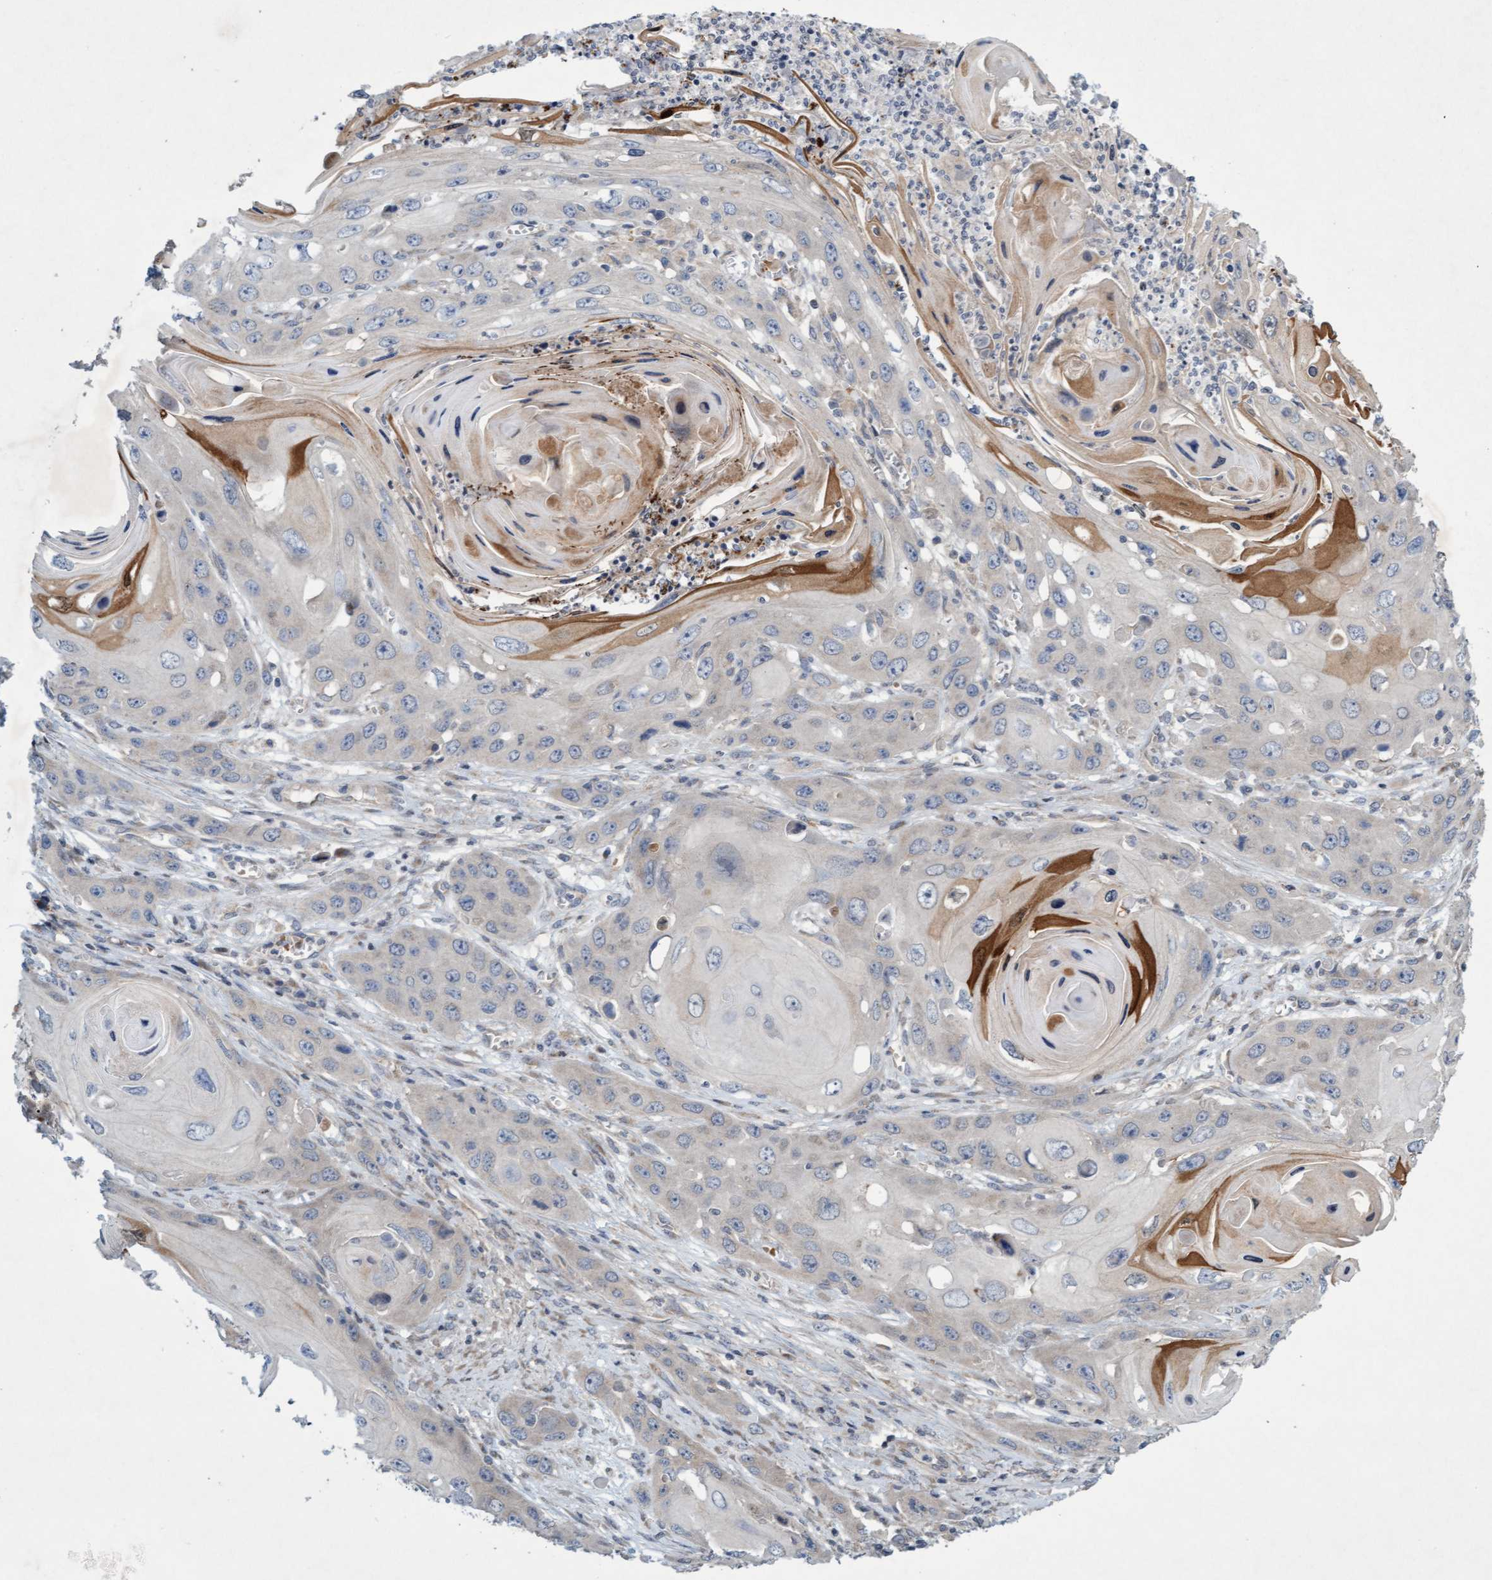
{"staining": {"intensity": "moderate", "quantity": "<25%", "location": "cytoplasmic/membranous"}, "tissue": "skin cancer", "cell_type": "Tumor cells", "image_type": "cancer", "snomed": [{"axis": "morphology", "description": "Squamous cell carcinoma, NOS"}, {"axis": "topography", "description": "Skin"}], "caption": "Human skin cancer stained for a protein (brown) demonstrates moderate cytoplasmic/membranous positive staining in about <25% of tumor cells.", "gene": "DDHD2", "patient": {"sex": "male", "age": 55}}